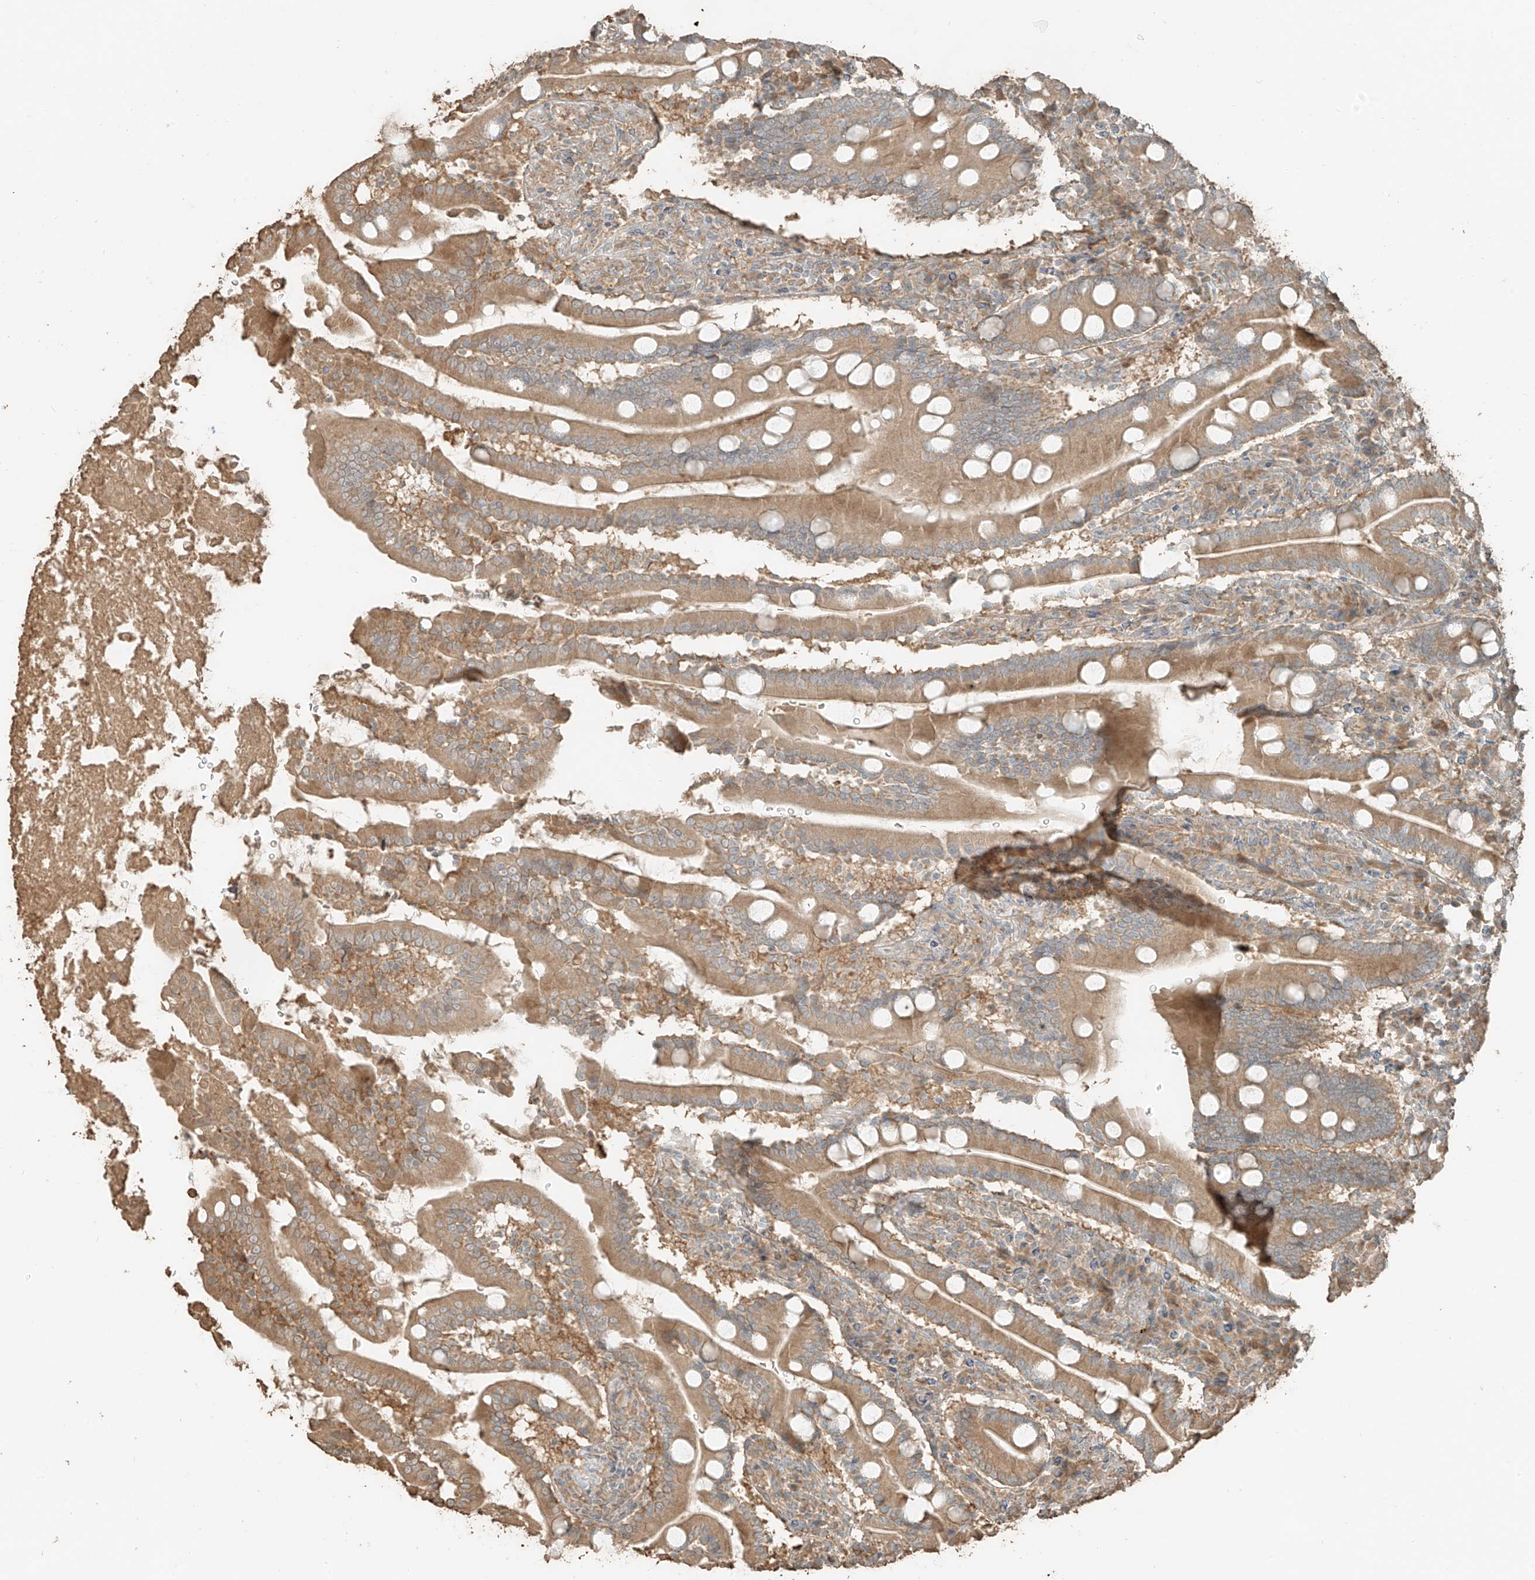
{"staining": {"intensity": "moderate", "quantity": ">75%", "location": "cytoplasmic/membranous"}, "tissue": "duodenum", "cell_type": "Glandular cells", "image_type": "normal", "snomed": [{"axis": "morphology", "description": "Normal tissue, NOS"}, {"axis": "topography", "description": "Duodenum"}], "caption": "Unremarkable duodenum reveals moderate cytoplasmic/membranous staining in approximately >75% of glandular cells.", "gene": "RFTN2", "patient": {"sex": "male", "age": 35}}